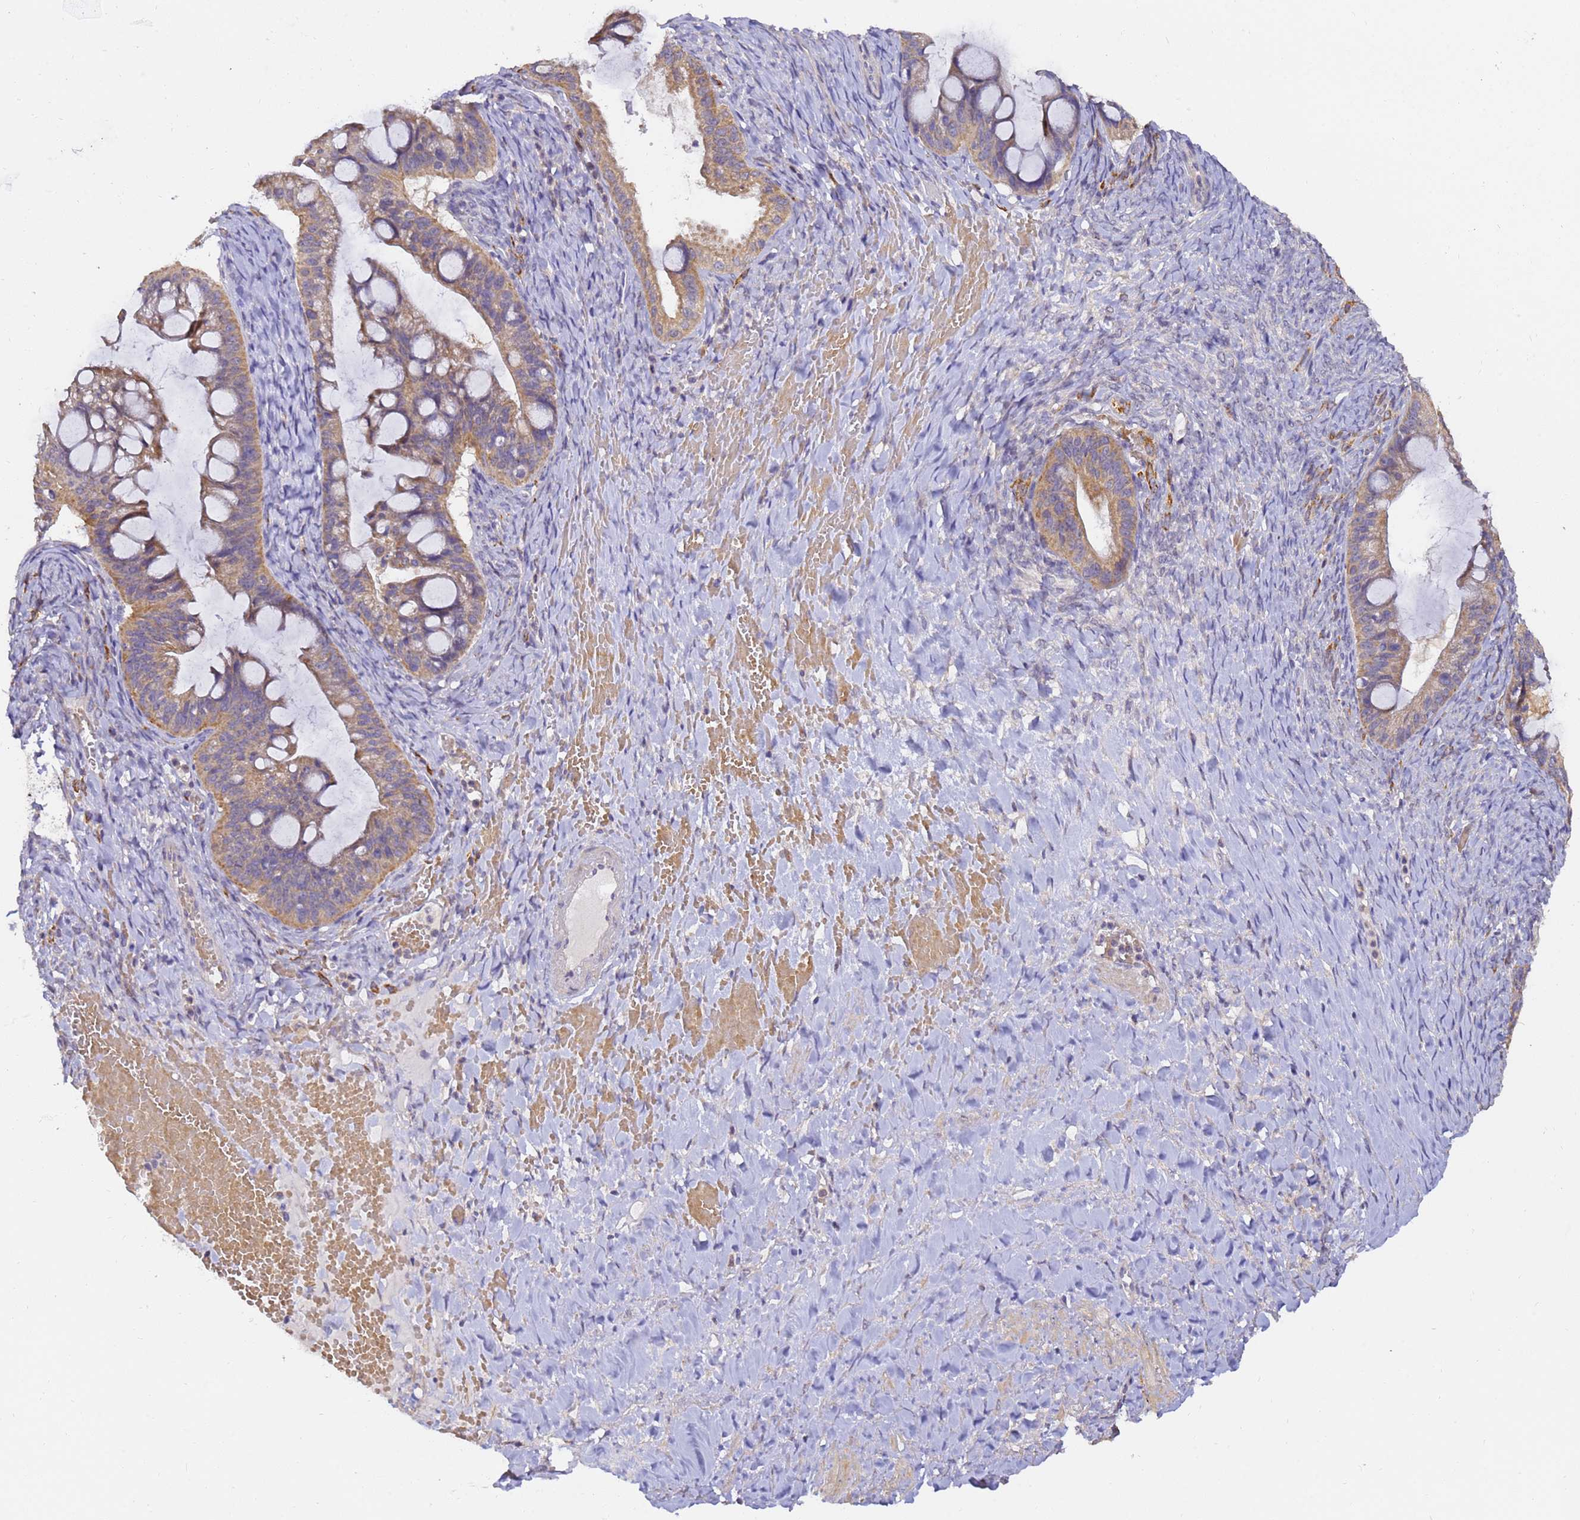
{"staining": {"intensity": "moderate", "quantity": "25%-75%", "location": "cytoplasmic/membranous"}, "tissue": "ovarian cancer", "cell_type": "Tumor cells", "image_type": "cancer", "snomed": [{"axis": "morphology", "description": "Cystadenocarcinoma, mucinous, NOS"}, {"axis": "topography", "description": "Ovary"}], "caption": "About 25%-75% of tumor cells in human ovarian cancer (mucinous cystadenocarcinoma) reveal moderate cytoplasmic/membranous protein expression as visualized by brown immunohistochemical staining.", "gene": "ARL8B", "patient": {"sex": "female", "age": 73}}